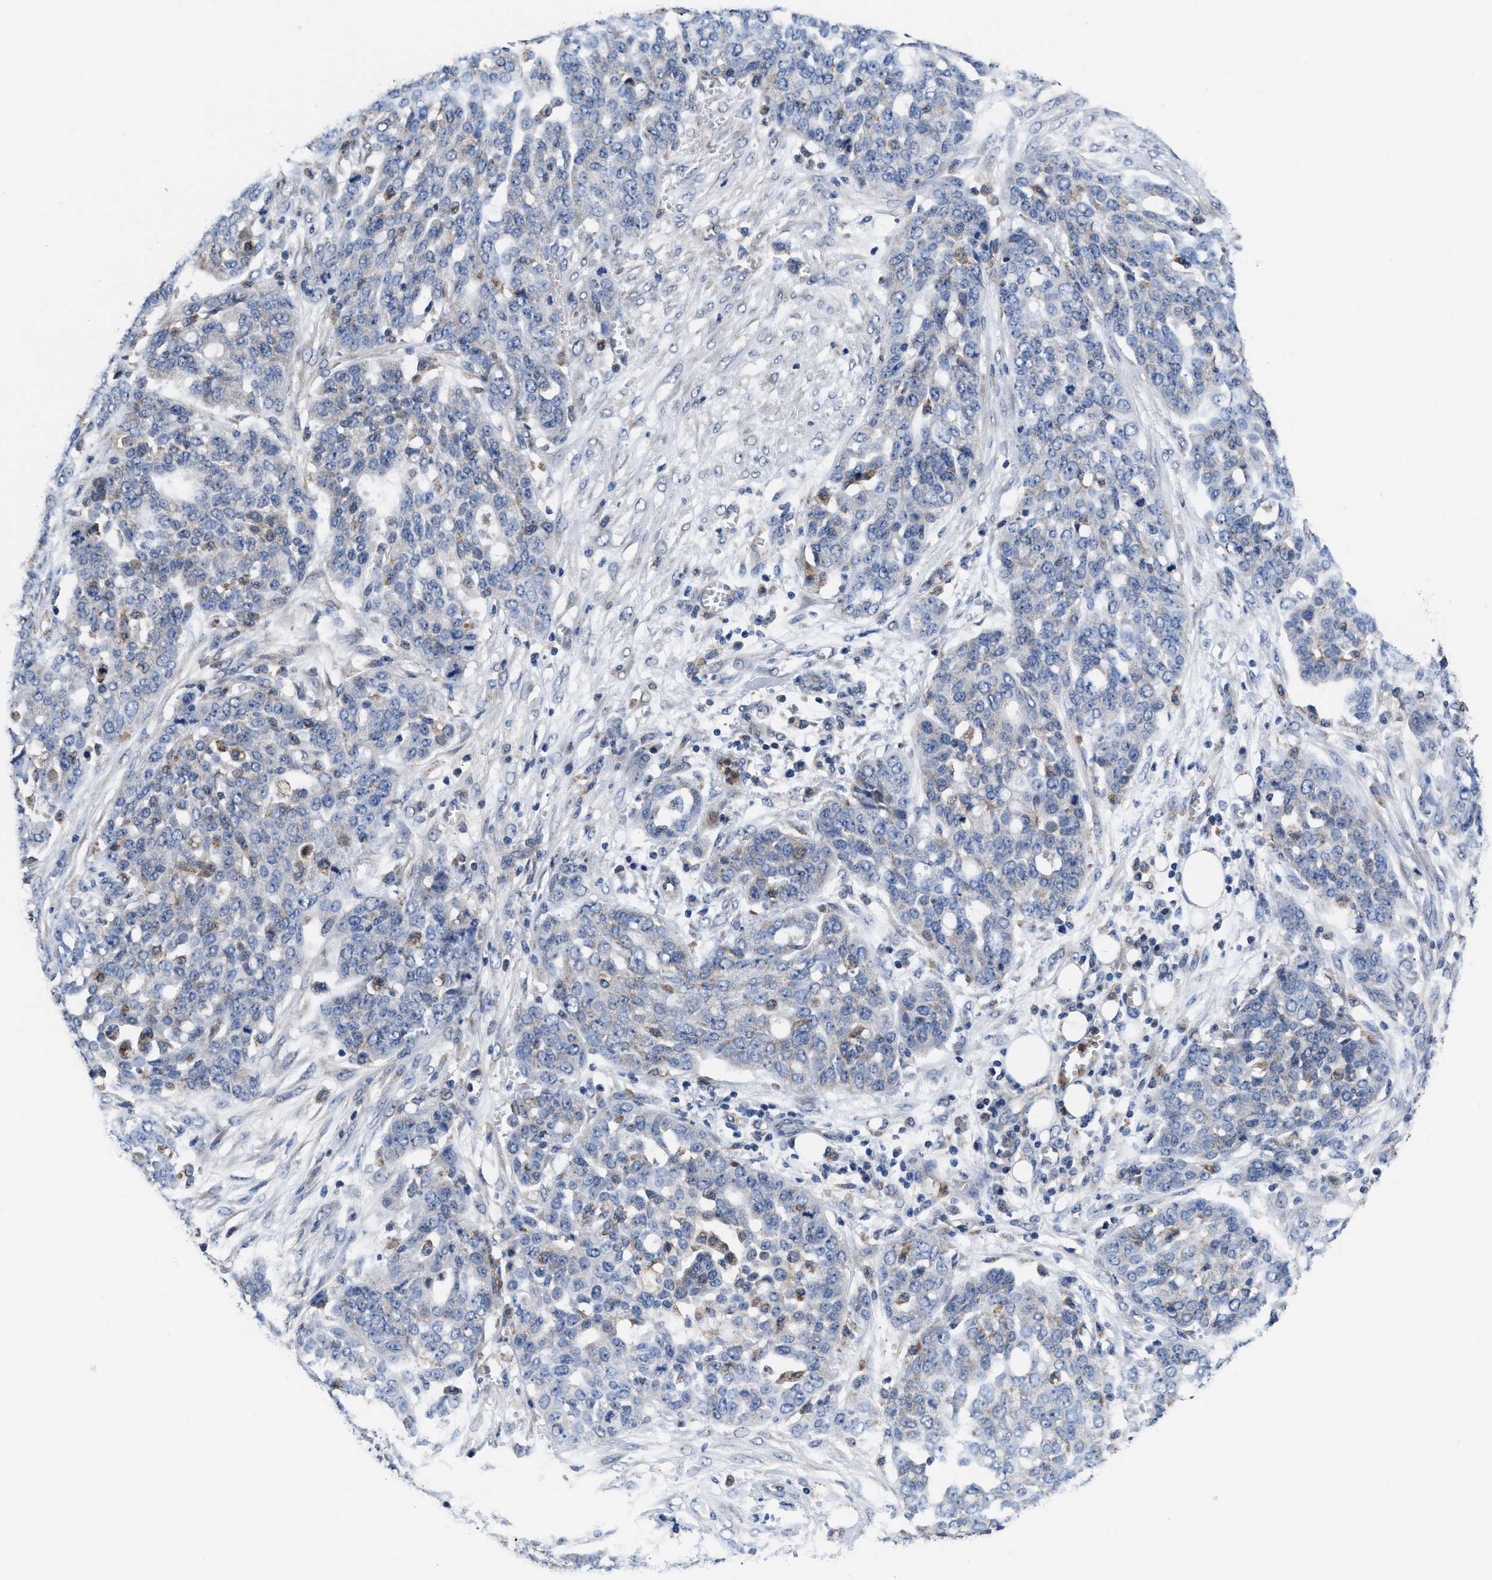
{"staining": {"intensity": "negative", "quantity": "none", "location": "none"}, "tissue": "ovarian cancer", "cell_type": "Tumor cells", "image_type": "cancer", "snomed": [{"axis": "morphology", "description": "Cystadenocarcinoma, serous, NOS"}, {"axis": "topography", "description": "Soft tissue"}, {"axis": "topography", "description": "Ovary"}], "caption": "IHC photomicrograph of neoplastic tissue: human serous cystadenocarcinoma (ovarian) stained with DAB exhibits no significant protein staining in tumor cells.", "gene": "ACLY", "patient": {"sex": "female", "age": 57}}